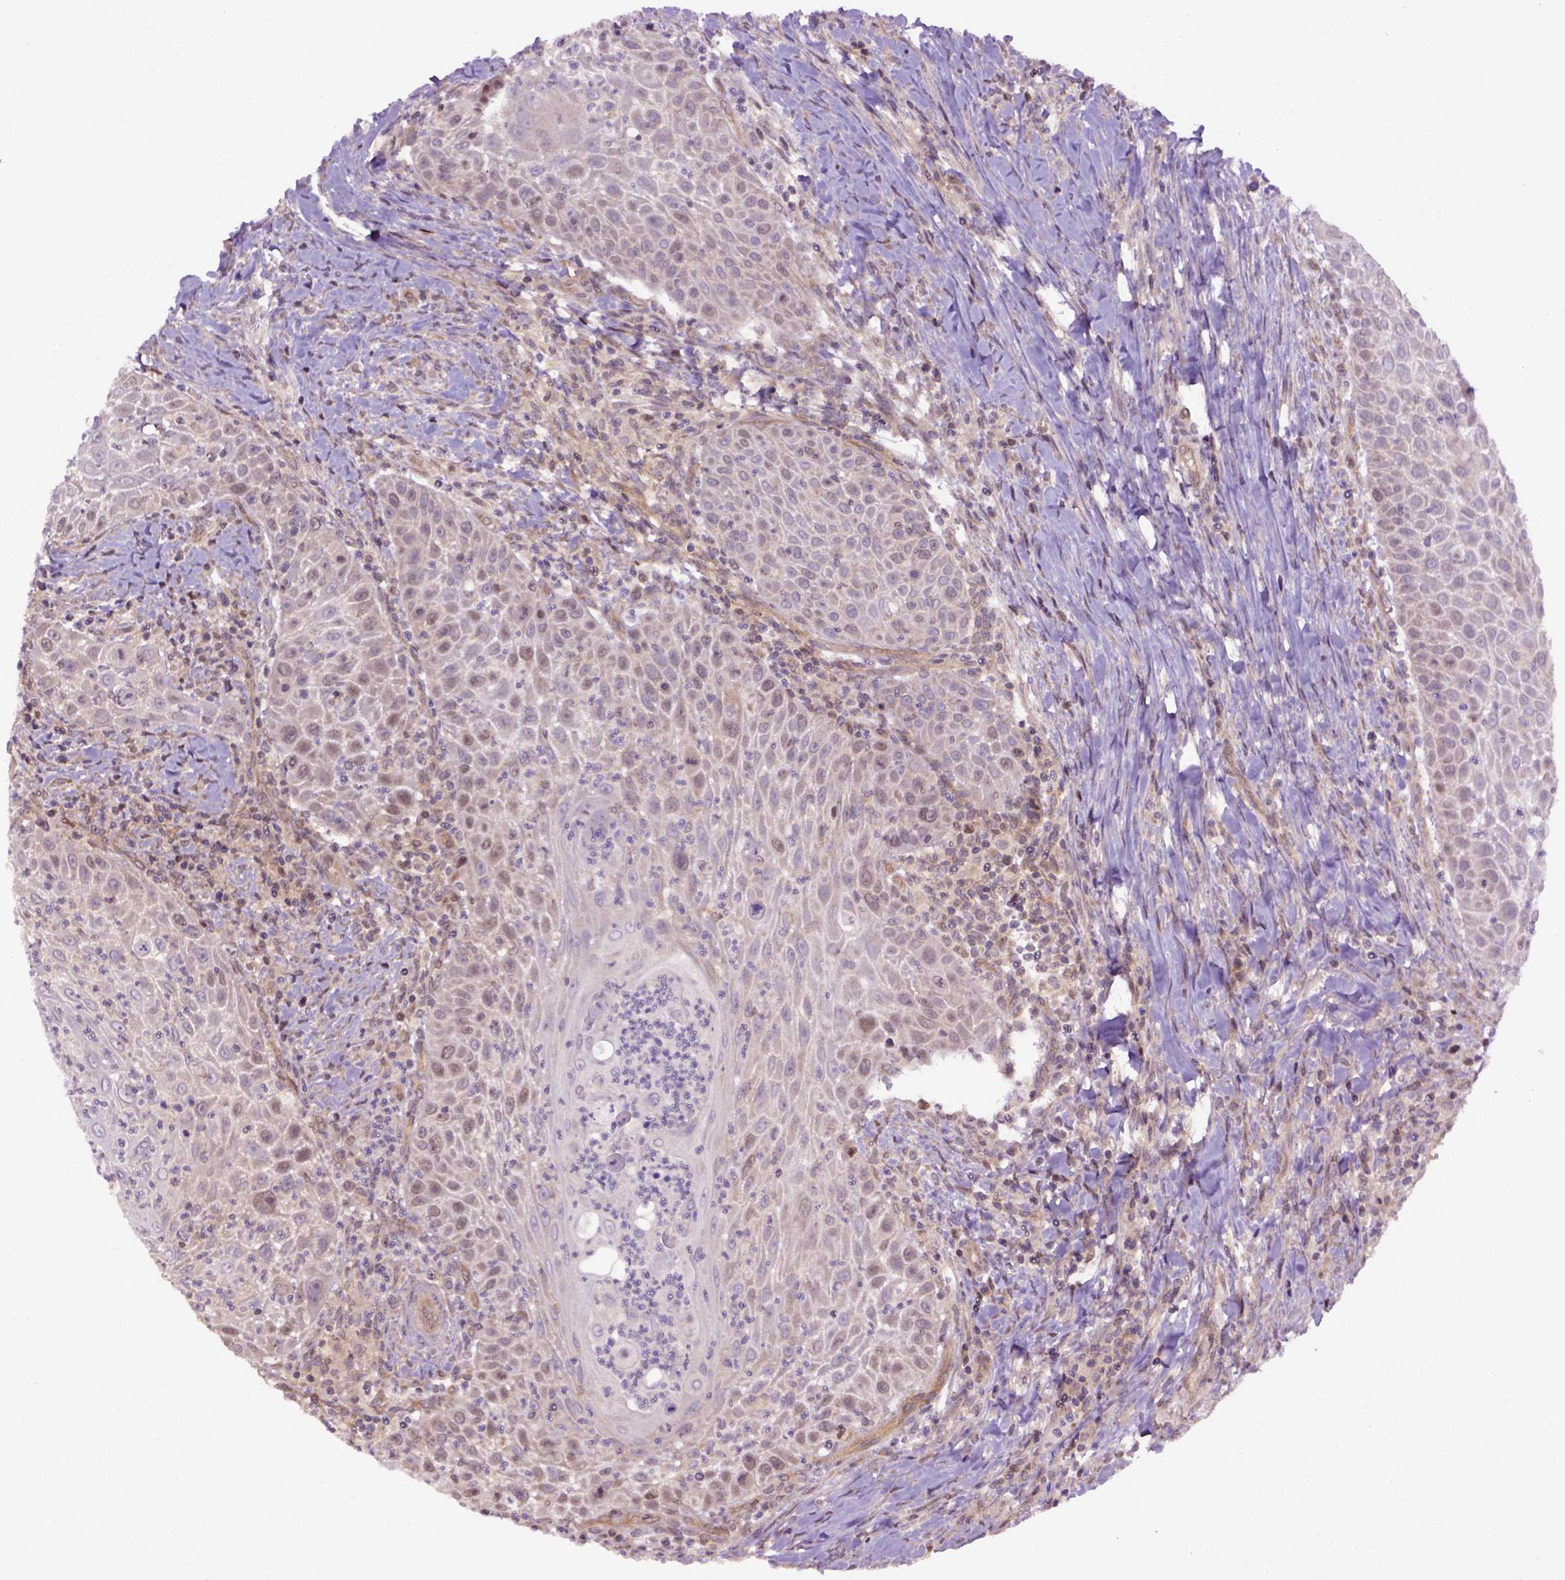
{"staining": {"intensity": "weak", "quantity": "25%-75%", "location": "cytoplasmic/membranous,nuclear"}, "tissue": "head and neck cancer", "cell_type": "Tumor cells", "image_type": "cancer", "snomed": [{"axis": "morphology", "description": "Squamous cell carcinoma, NOS"}, {"axis": "topography", "description": "Head-Neck"}], "caption": "Immunohistochemical staining of head and neck cancer (squamous cell carcinoma) demonstrates weak cytoplasmic/membranous and nuclear protein positivity in approximately 25%-75% of tumor cells. (DAB (3,3'-diaminobenzidine) IHC with brightfield microscopy, high magnification).", "gene": "WDR48", "patient": {"sex": "male", "age": 69}}